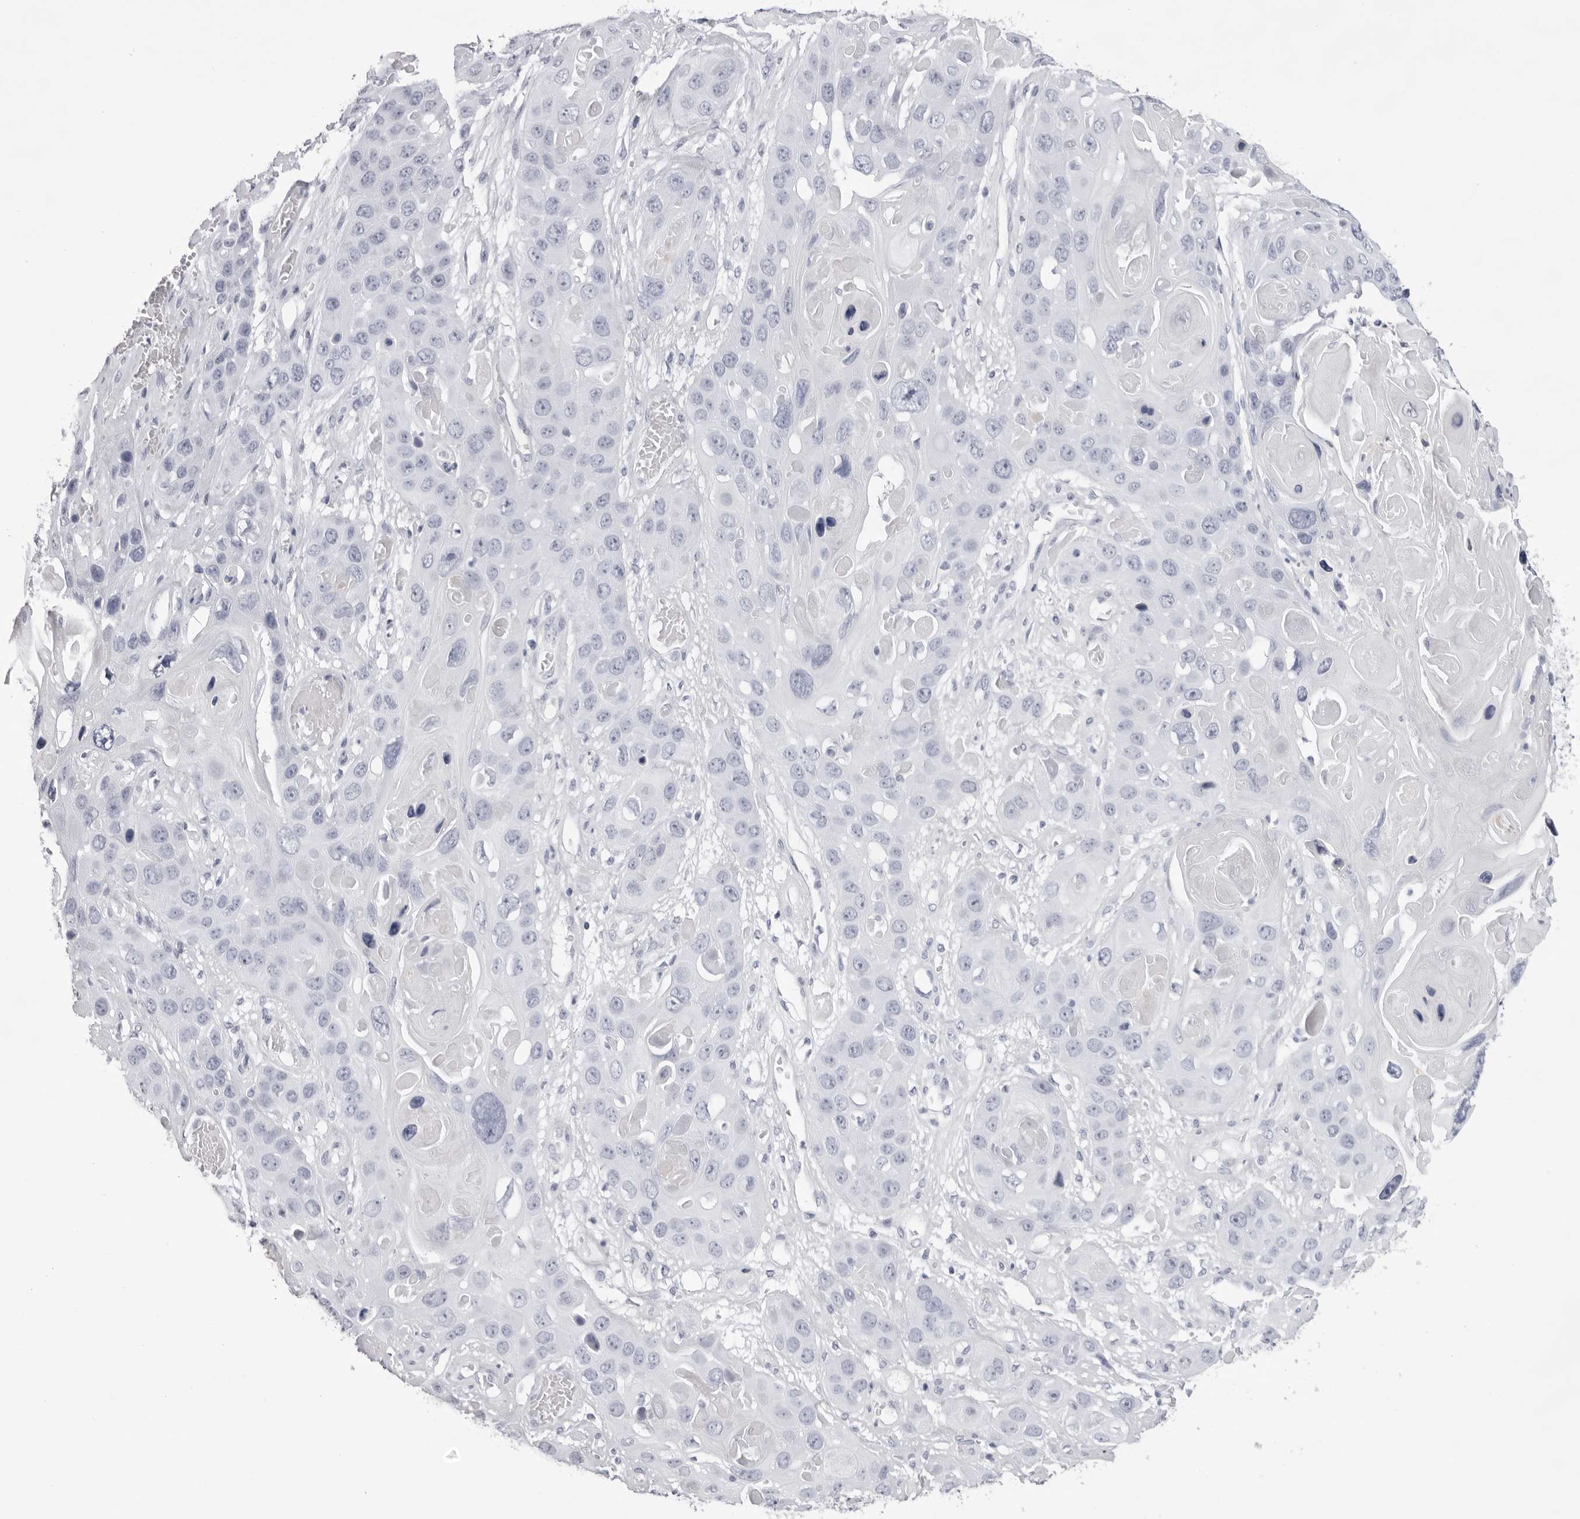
{"staining": {"intensity": "negative", "quantity": "none", "location": "none"}, "tissue": "skin cancer", "cell_type": "Tumor cells", "image_type": "cancer", "snomed": [{"axis": "morphology", "description": "Squamous cell carcinoma, NOS"}, {"axis": "topography", "description": "Skin"}], "caption": "High magnification brightfield microscopy of squamous cell carcinoma (skin) stained with DAB (3,3'-diaminobenzidine) (brown) and counterstained with hematoxylin (blue): tumor cells show no significant staining.", "gene": "TMOD4", "patient": {"sex": "male", "age": 55}}